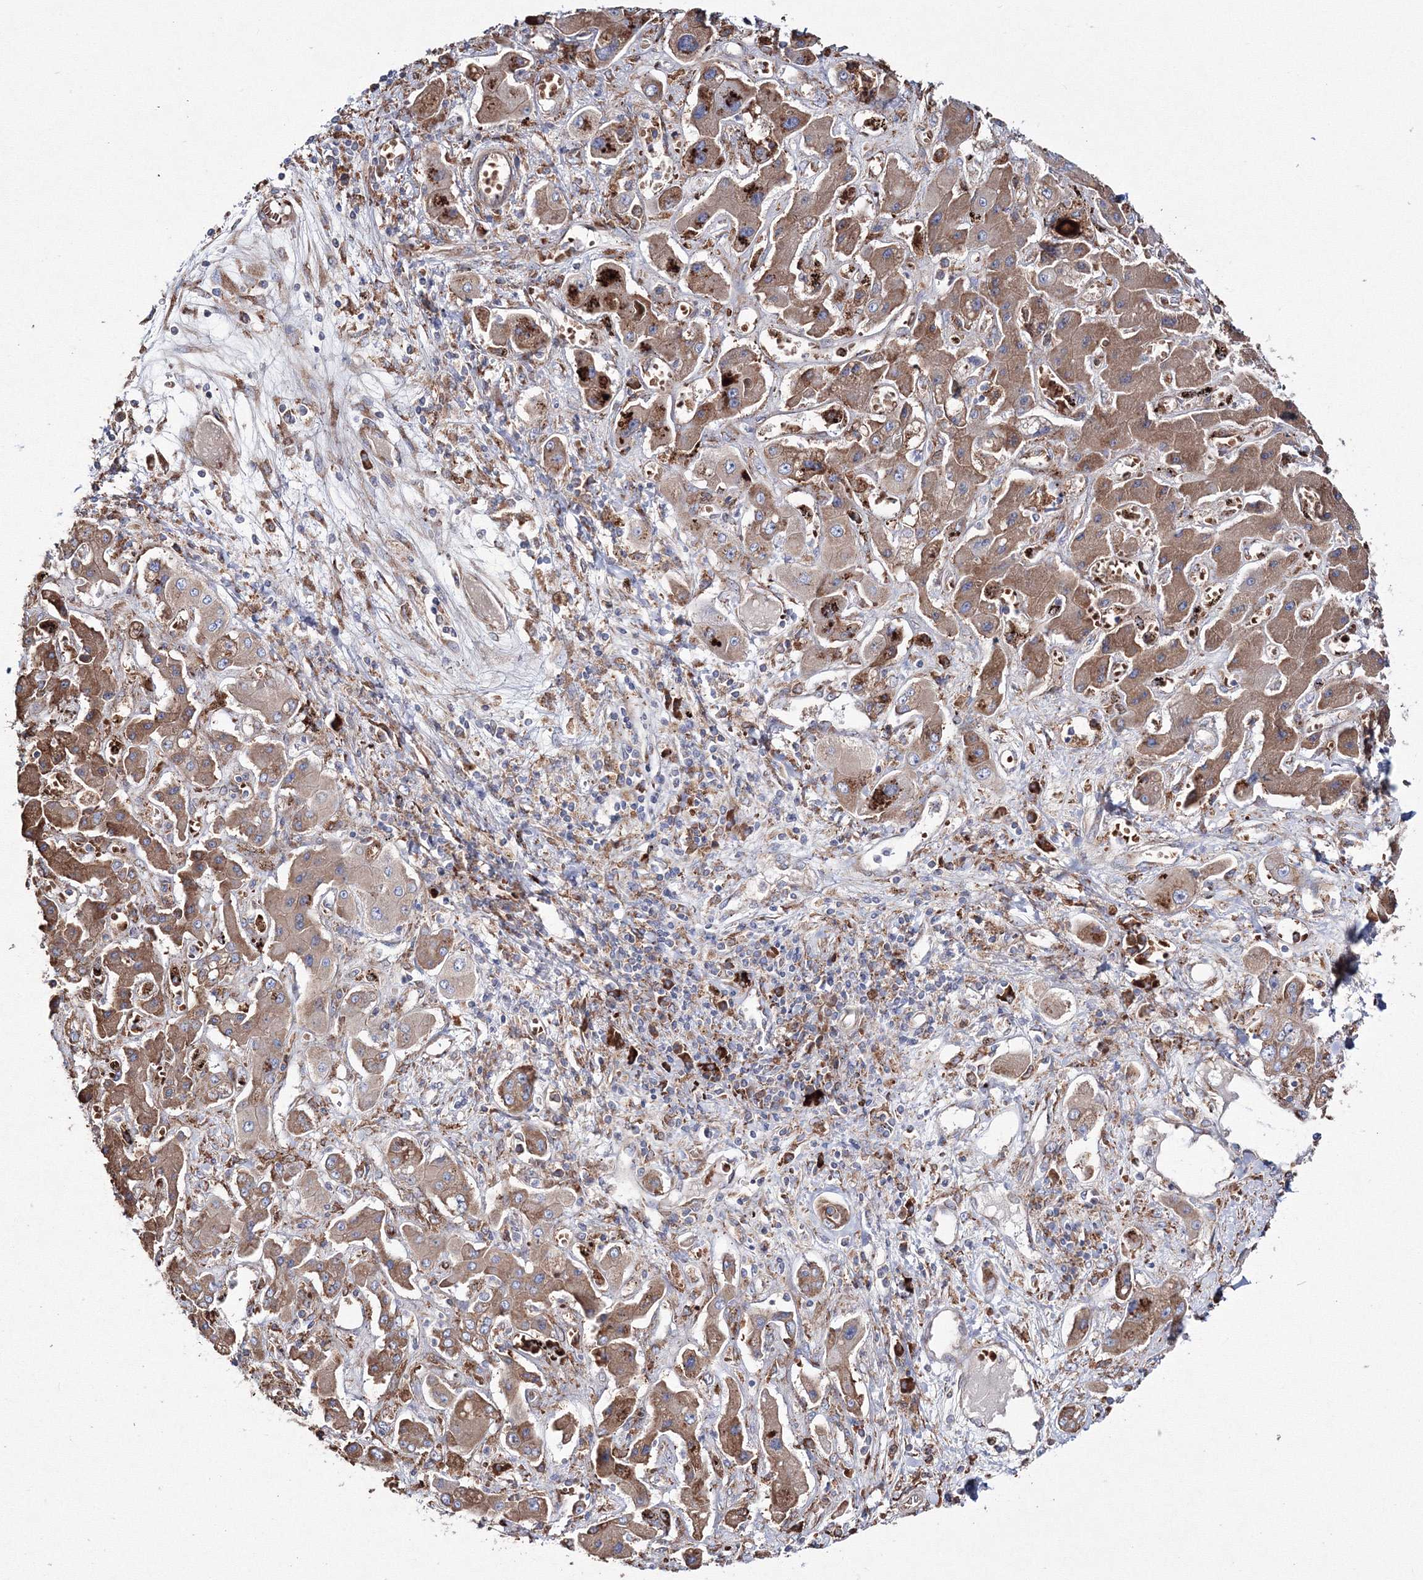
{"staining": {"intensity": "moderate", "quantity": ">75%", "location": "cytoplasmic/membranous"}, "tissue": "liver cancer", "cell_type": "Tumor cells", "image_type": "cancer", "snomed": [{"axis": "morphology", "description": "Cholangiocarcinoma"}, {"axis": "topography", "description": "Liver"}], "caption": "Moderate cytoplasmic/membranous protein staining is present in about >75% of tumor cells in cholangiocarcinoma (liver). Using DAB (3,3'-diaminobenzidine) (brown) and hematoxylin (blue) stains, captured at high magnification using brightfield microscopy.", "gene": "VPS8", "patient": {"sex": "male", "age": 67}}